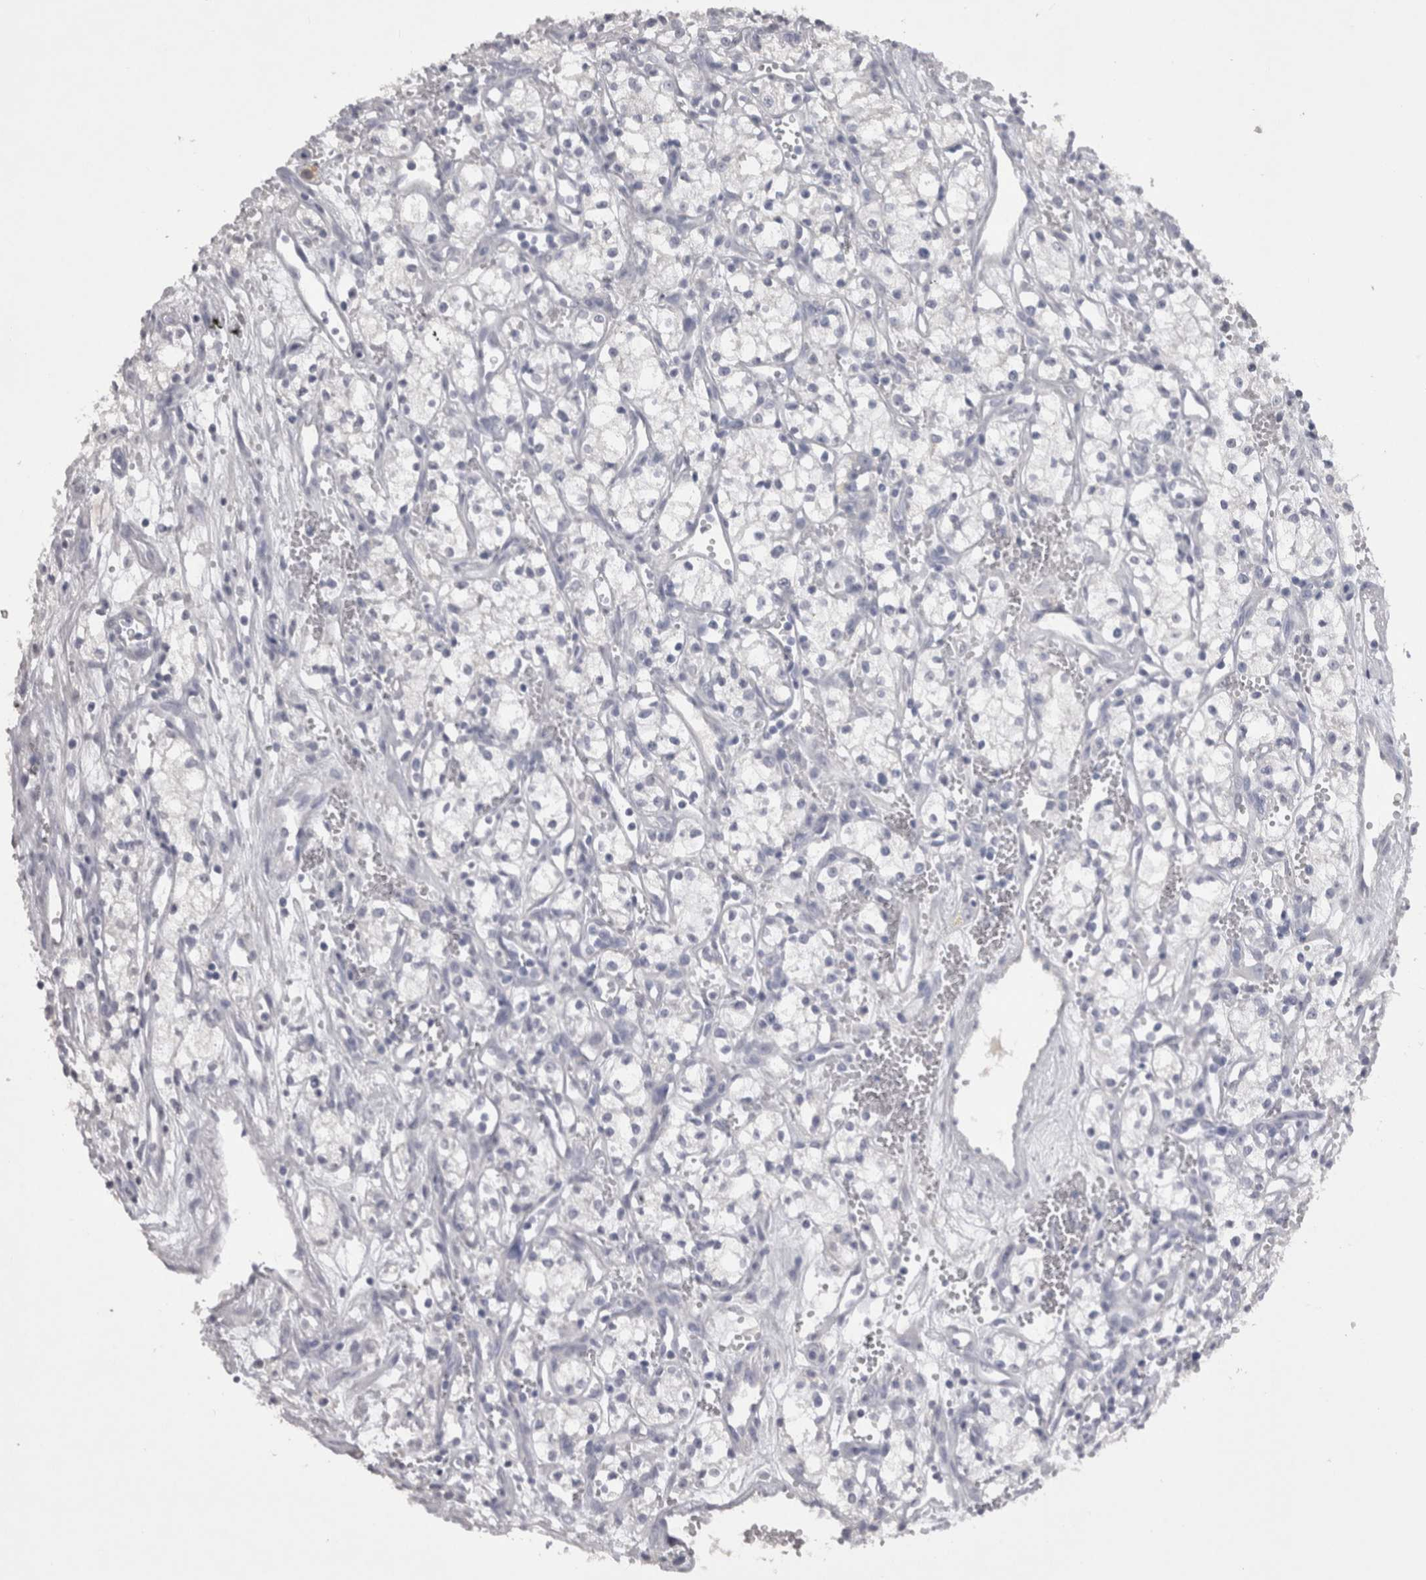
{"staining": {"intensity": "negative", "quantity": "none", "location": "none"}, "tissue": "renal cancer", "cell_type": "Tumor cells", "image_type": "cancer", "snomed": [{"axis": "morphology", "description": "Adenocarcinoma, NOS"}, {"axis": "topography", "description": "Kidney"}], "caption": "Renal cancer (adenocarcinoma) stained for a protein using IHC demonstrates no staining tumor cells.", "gene": "ADAM2", "patient": {"sex": "male", "age": 59}}